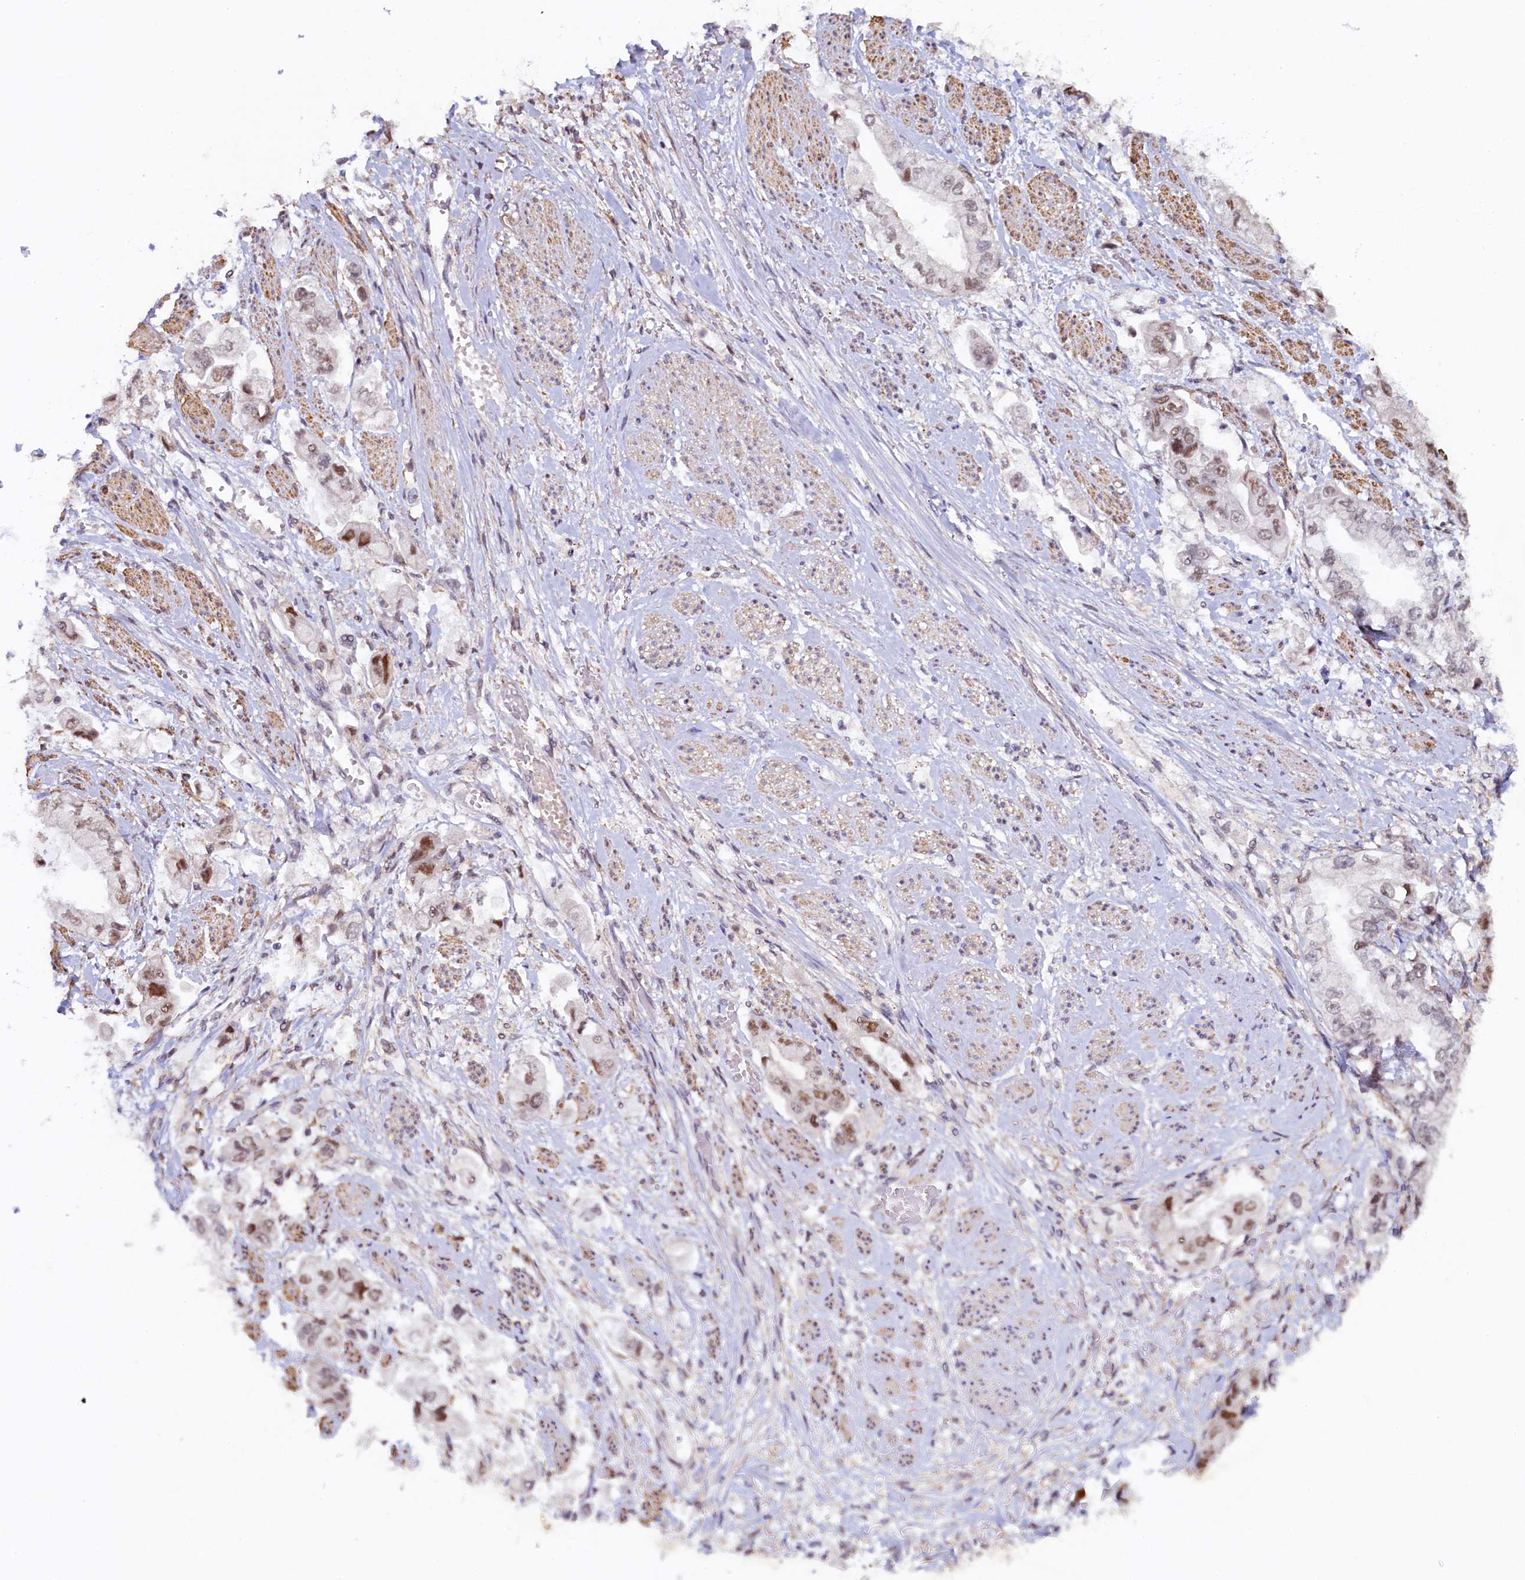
{"staining": {"intensity": "weak", "quantity": ">75%", "location": "nuclear"}, "tissue": "stomach cancer", "cell_type": "Tumor cells", "image_type": "cancer", "snomed": [{"axis": "morphology", "description": "Adenocarcinoma, NOS"}, {"axis": "topography", "description": "Stomach"}], "caption": "Immunohistochemical staining of stomach adenocarcinoma displays low levels of weak nuclear positivity in approximately >75% of tumor cells. (brown staining indicates protein expression, while blue staining denotes nuclei).", "gene": "INTS14", "patient": {"sex": "male", "age": 62}}